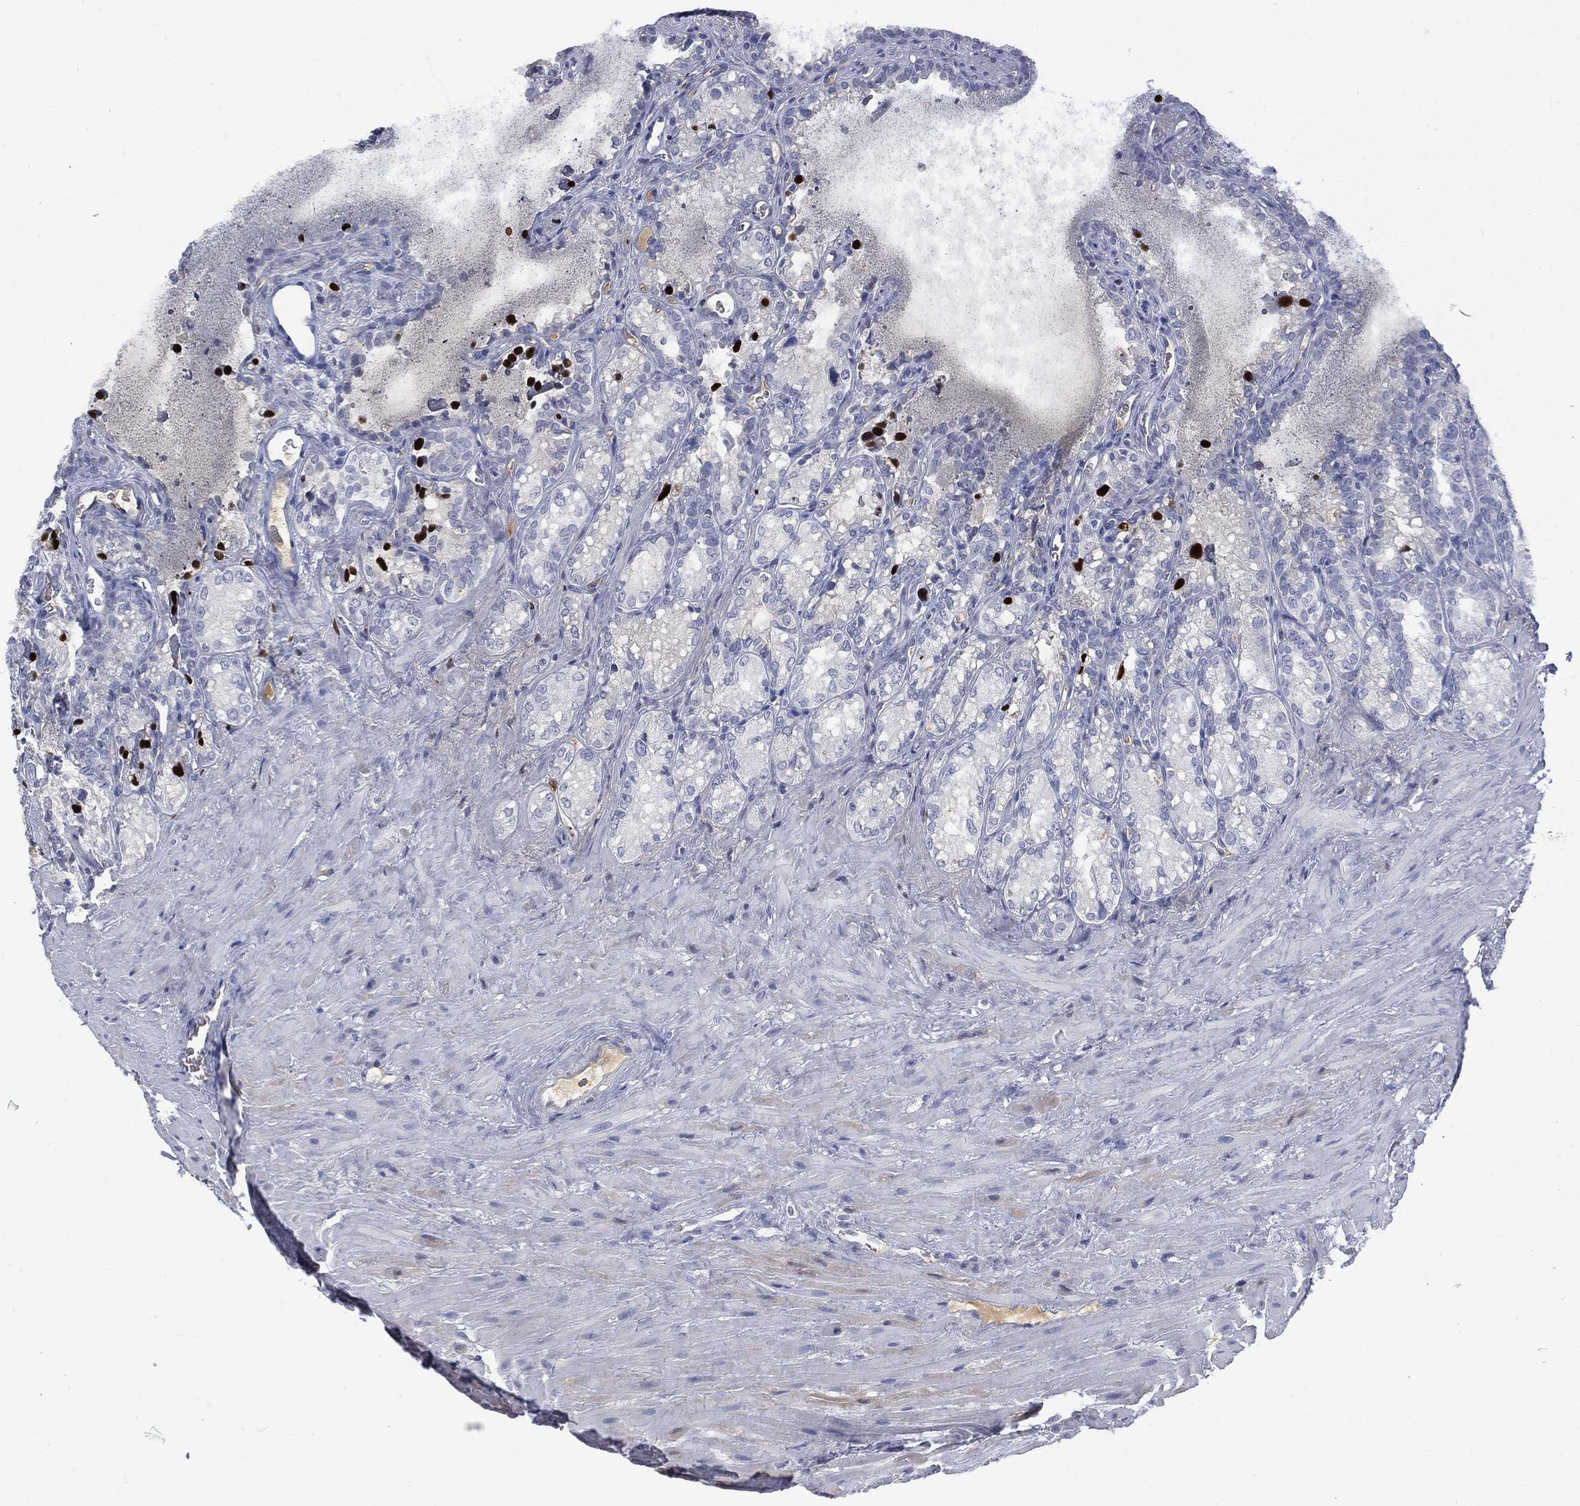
{"staining": {"intensity": "negative", "quantity": "none", "location": "none"}, "tissue": "seminal vesicle", "cell_type": "Glandular cells", "image_type": "normal", "snomed": [{"axis": "morphology", "description": "Normal tissue, NOS"}, {"axis": "topography", "description": "Seminal veicle"}], "caption": "Immunohistochemistry histopathology image of benign seminal vesicle: human seminal vesicle stained with DAB displays no significant protein expression in glandular cells.", "gene": "BTK", "patient": {"sex": "male", "age": 68}}